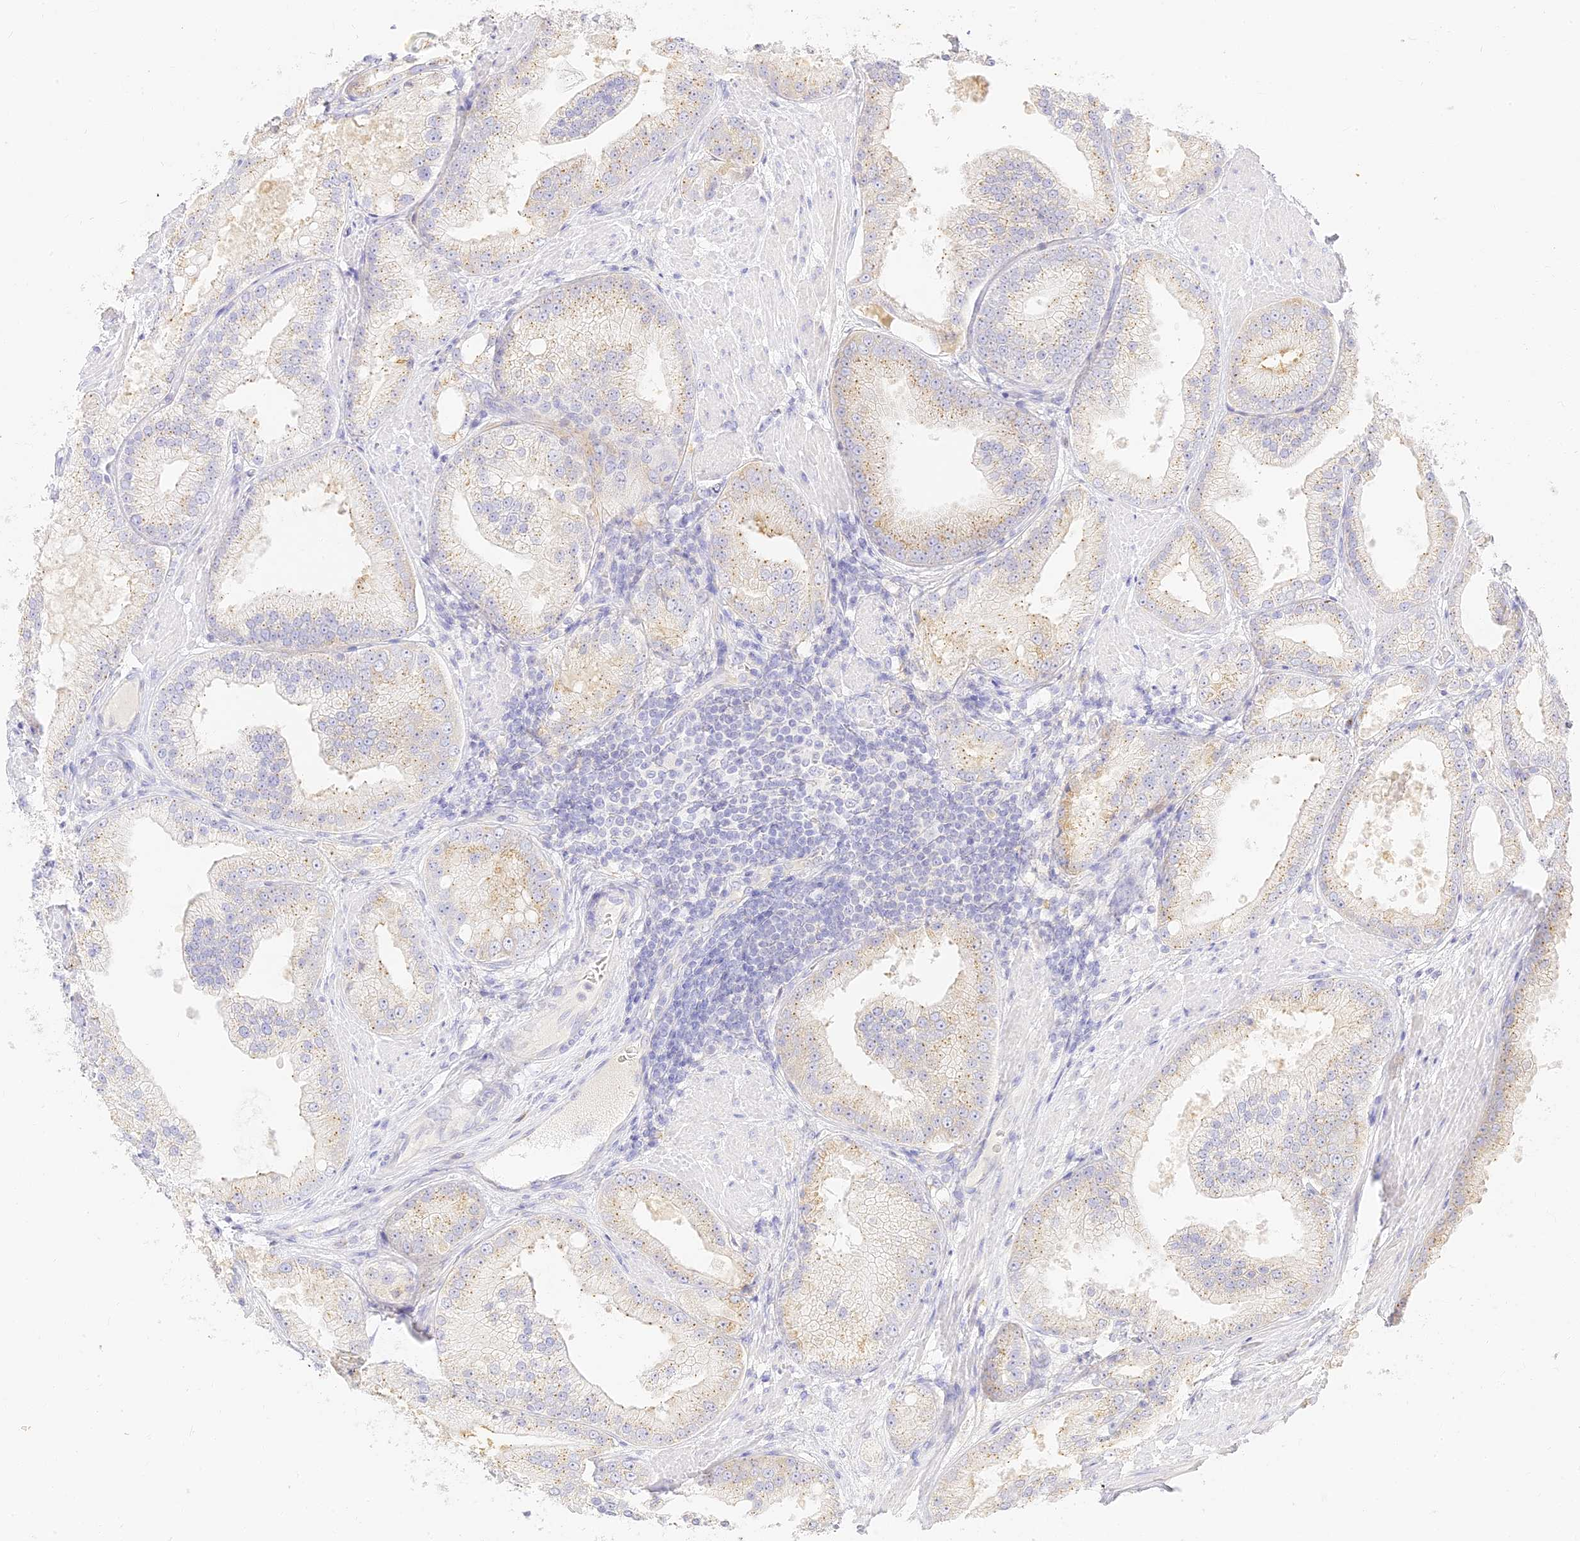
{"staining": {"intensity": "weak", "quantity": "25%-75%", "location": "cytoplasmic/membranous"}, "tissue": "prostate cancer", "cell_type": "Tumor cells", "image_type": "cancer", "snomed": [{"axis": "morphology", "description": "Adenocarcinoma, Low grade"}, {"axis": "topography", "description": "Prostate"}], "caption": "Immunohistochemistry (IHC) histopathology image of human prostate adenocarcinoma (low-grade) stained for a protein (brown), which shows low levels of weak cytoplasmic/membranous positivity in approximately 25%-75% of tumor cells.", "gene": "SEC13", "patient": {"sex": "male", "age": 67}}